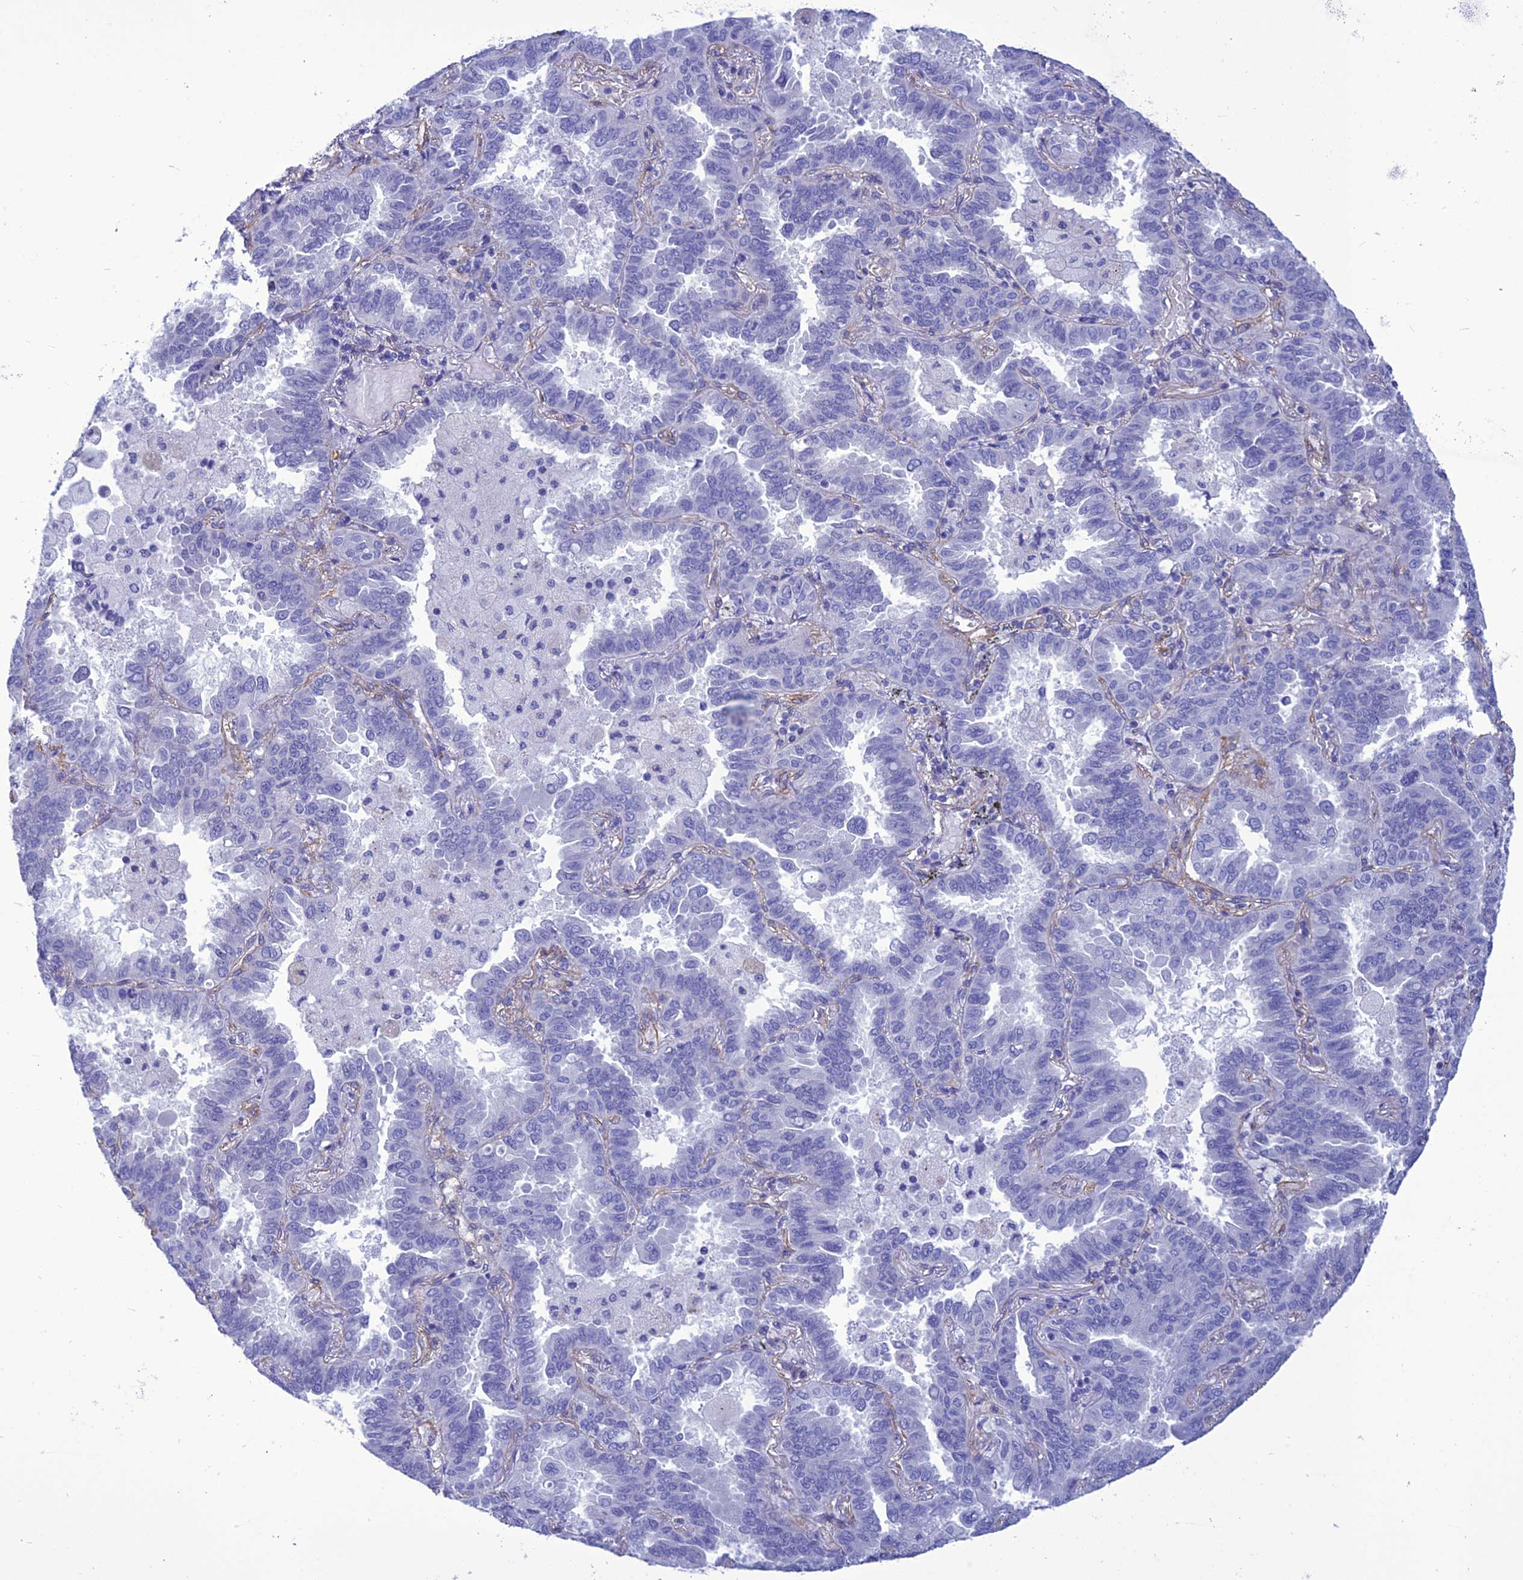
{"staining": {"intensity": "negative", "quantity": "none", "location": "none"}, "tissue": "lung cancer", "cell_type": "Tumor cells", "image_type": "cancer", "snomed": [{"axis": "morphology", "description": "Adenocarcinoma, NOS"}, {"axis": "topography", "description": "Lung"}], "caption": "This histopathology image is of adenocarcinoma (lung) stained with immunohistochemistry to label a protein in brown with the nuclei are counter-stained blue. There is no expression in tumor cells. (IHC, brightfield microscopy, high magnification).", "gene": "NKD1", "patient": {"sex": "male", "age": 64}}